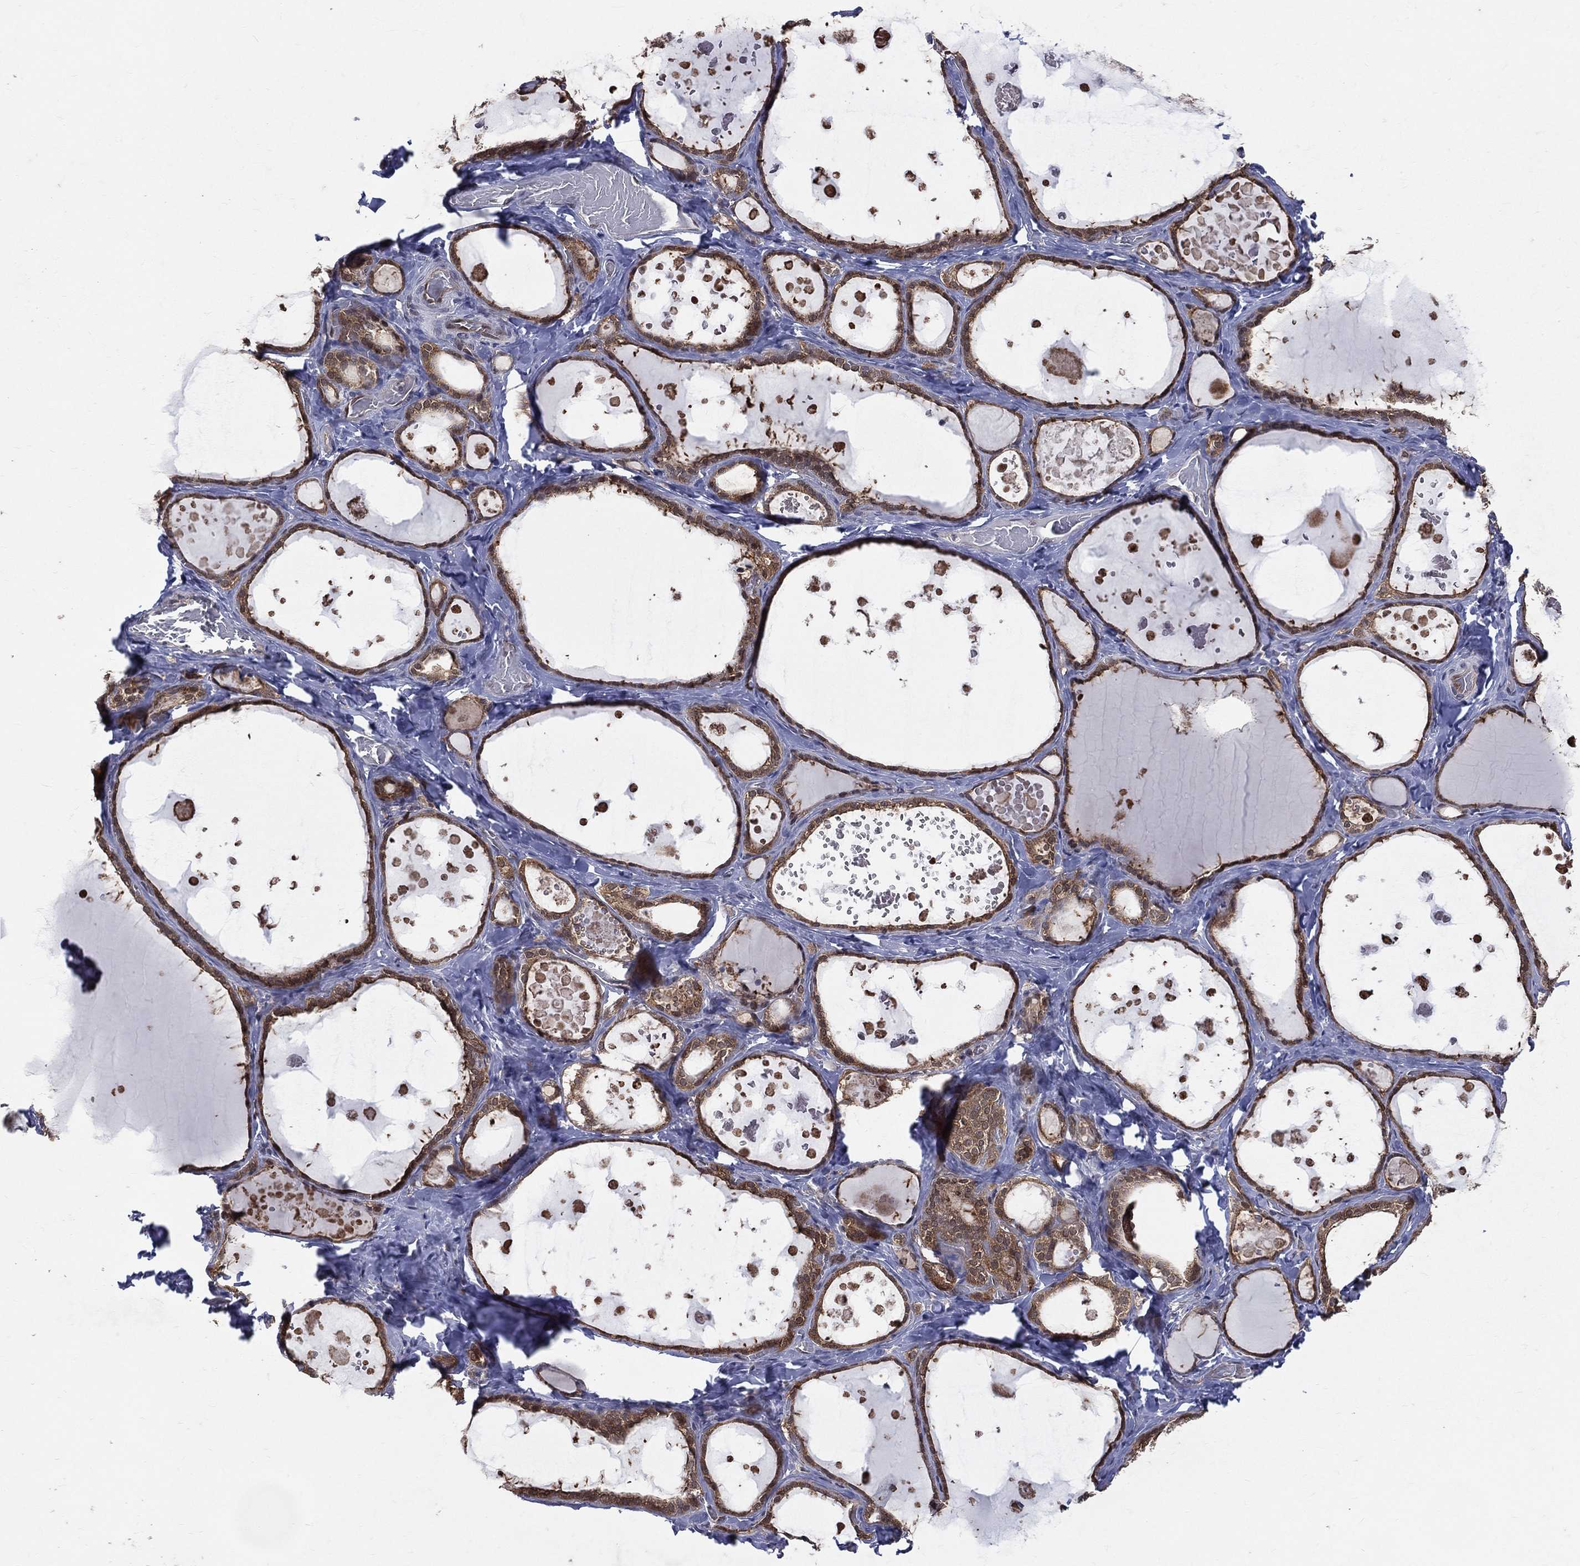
{"staining": {"intensity": "moderate", "quantity": ">75%", "location": "cytoplasmic/membranous,nuclear"}, "tissue": "thyroid gland", "cell_type": "Glandular cells", "image_type": "normal", "snomed": [{"axis": "morphology", "description": "Normal tissue, NOS"}, {"axis": "topography", "description": "Thyroid gland"}], "caption": "Immunohistochemistry (IHC) micrograph of benign thyroid gland stained for a protein (brown), which shows medium levels of moderate cytoplasmic/membranous,nuclear staining in approximately >75% of glandular cells.", "gene": "GMPR2", "patient": {"sex": "female", "age": 56}}